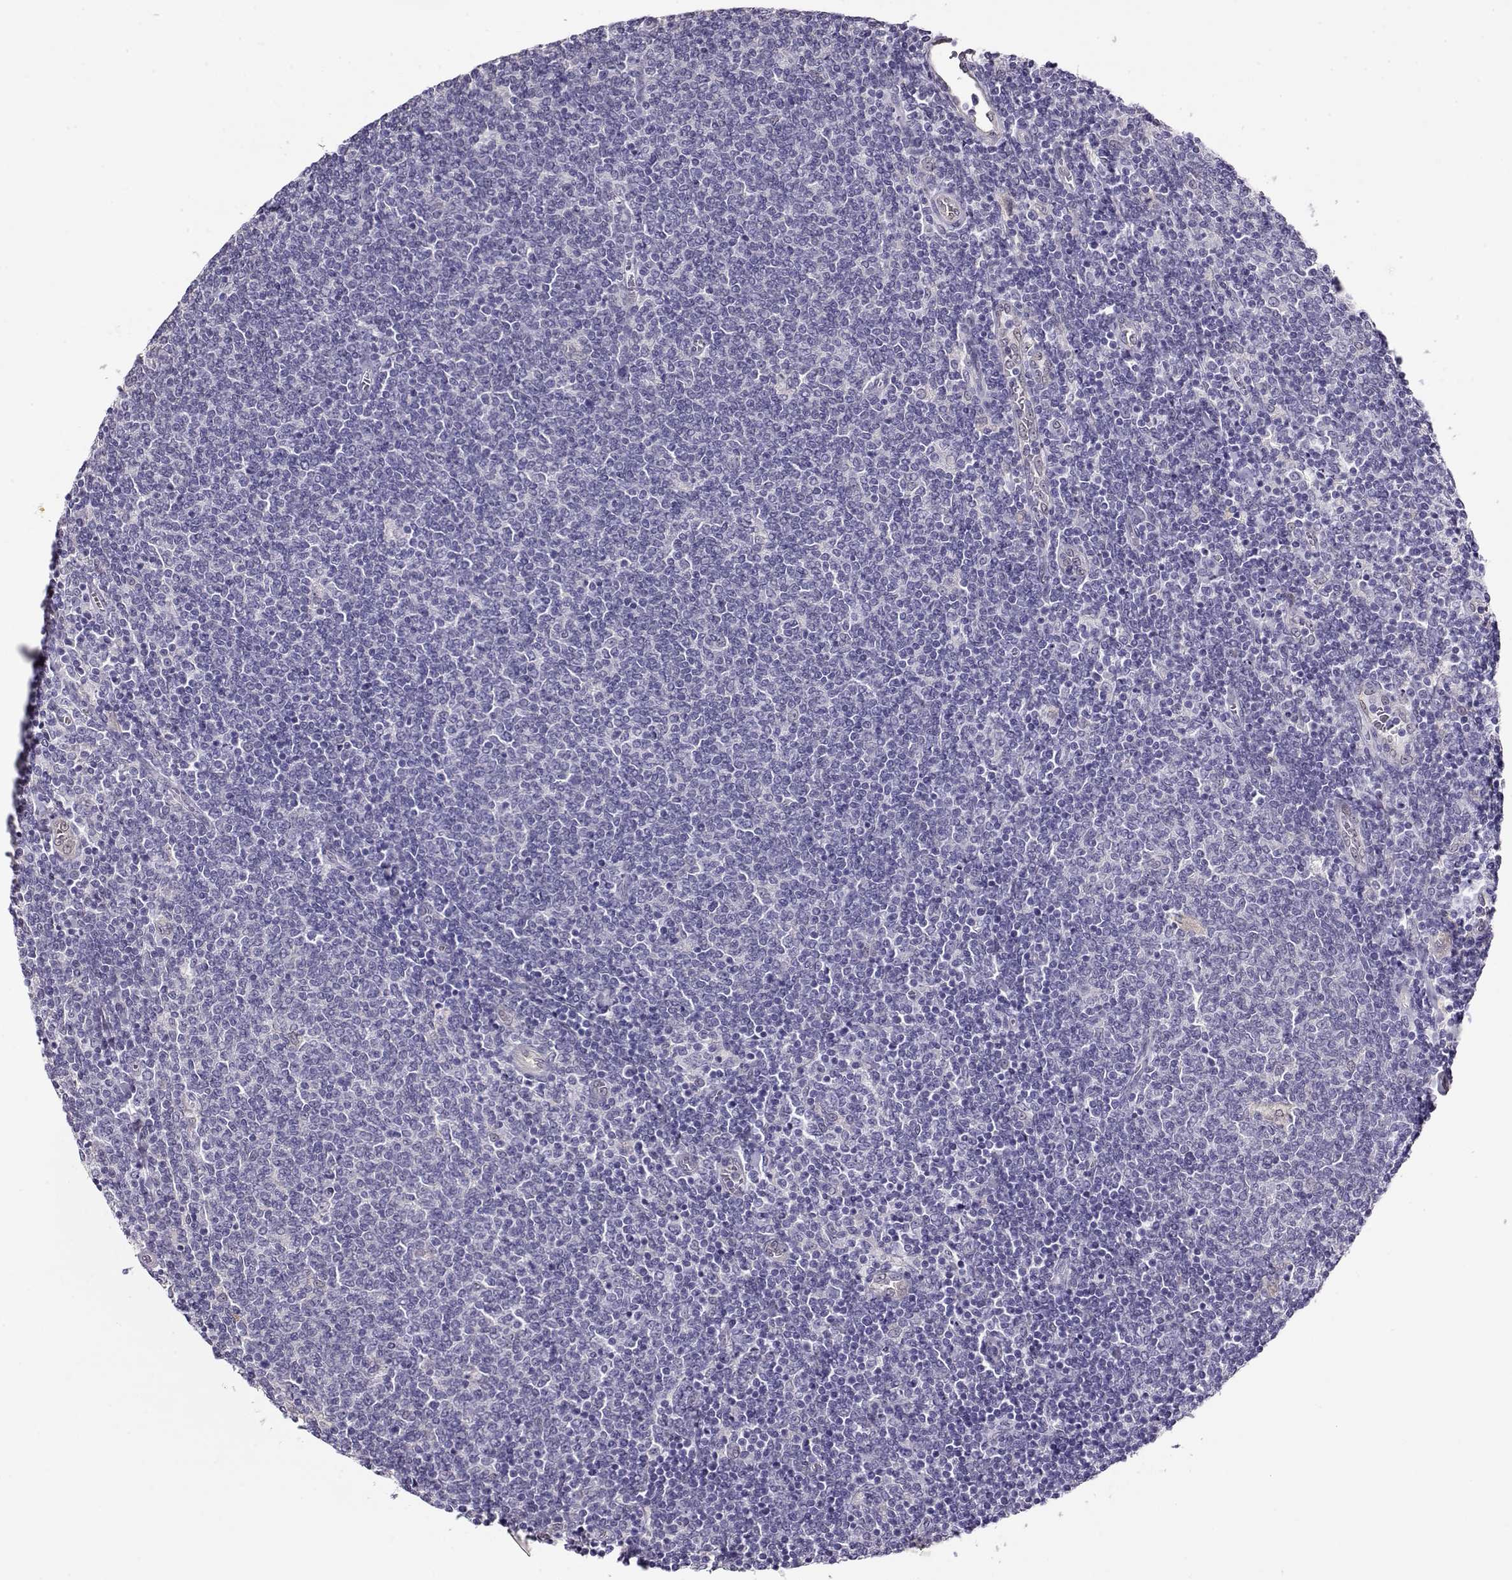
{"staining": {"intensity": "negative", "quantity": "none", "location": "none"}, "tissue": "lymphoma", "cell_type": "Tumor cells", "image_type": "cancer", "snomed": [{"axis": "morphology", "description": "Malignant lymphoma, non-Hodgkin's type, Low grade"}, {"axis": "topography", "description": "Lymph node"}], "caption": "This image is of malignant lymphoma, non-Hodgkin's type (low-grade) stained with immunohistochemistry (IHC) to label a protein in brown with the nuclei are counter-stained blue. There is no positivity in tumor cells. The staining is performed using DAB brown chromogen with nuclei counter-stained in using hematoxylin.", "gene": "CCR8", "patient": {"sex": "male", "age": 52}}